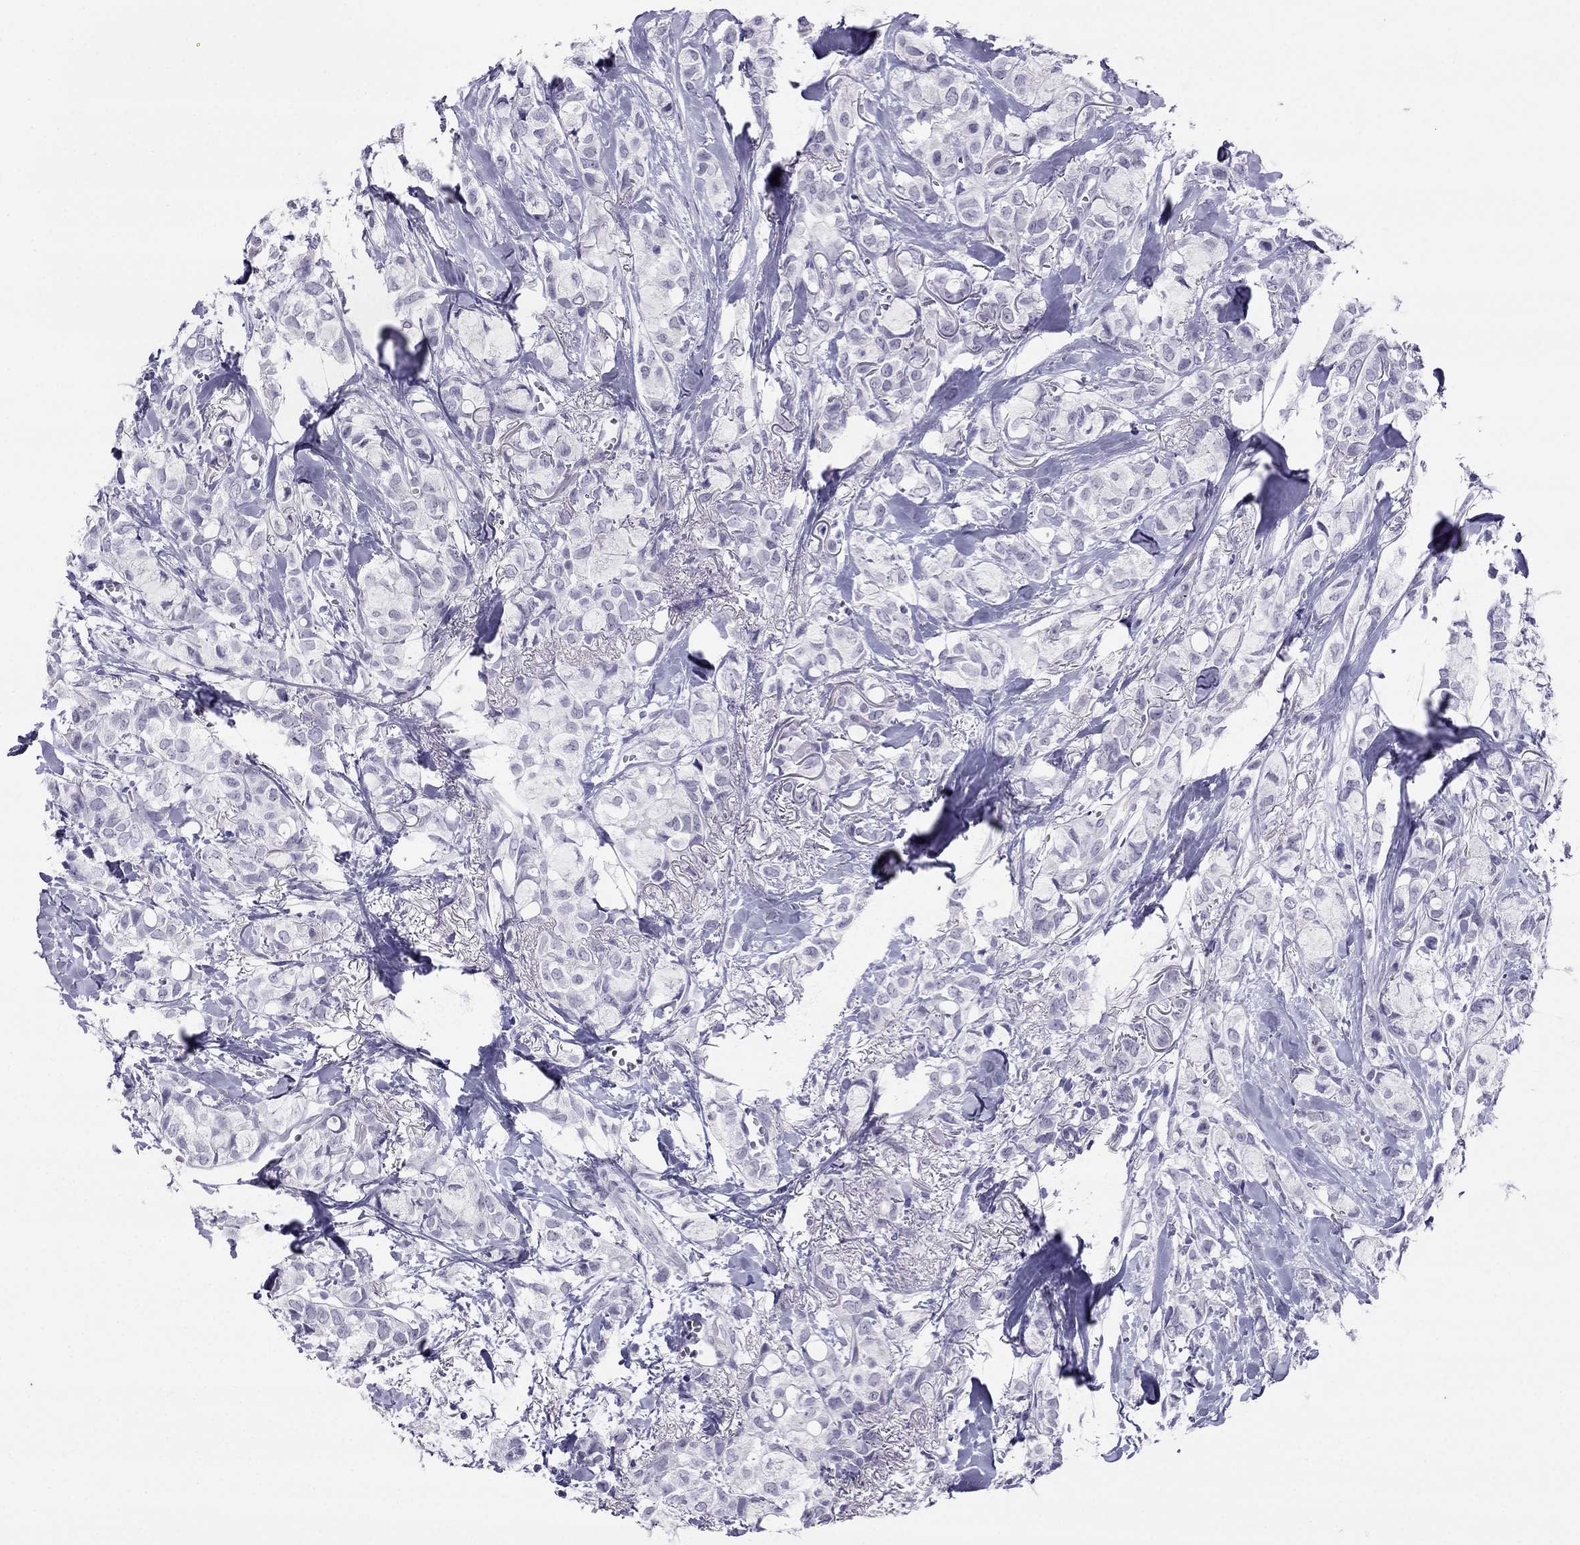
{"staining": {"intensity": "negative", "quantity": "none", "location": "none"}, "tissue": "breast cancer", "cell_type": "Tumor cells", "image_type": "cancer", "snomed": [{"axis": "morphology", "description": "Duct carcinoma"}, {"axis": "topography", "description": "Breast"}], "caption": "This image is of breast cancer stained with IHC to label a protein in brown with the nuclei are counter-stained blue. There is no staining in tumor cells.", "gene": "CROCC2", "patient": {"sex": "female", "age": 85}}